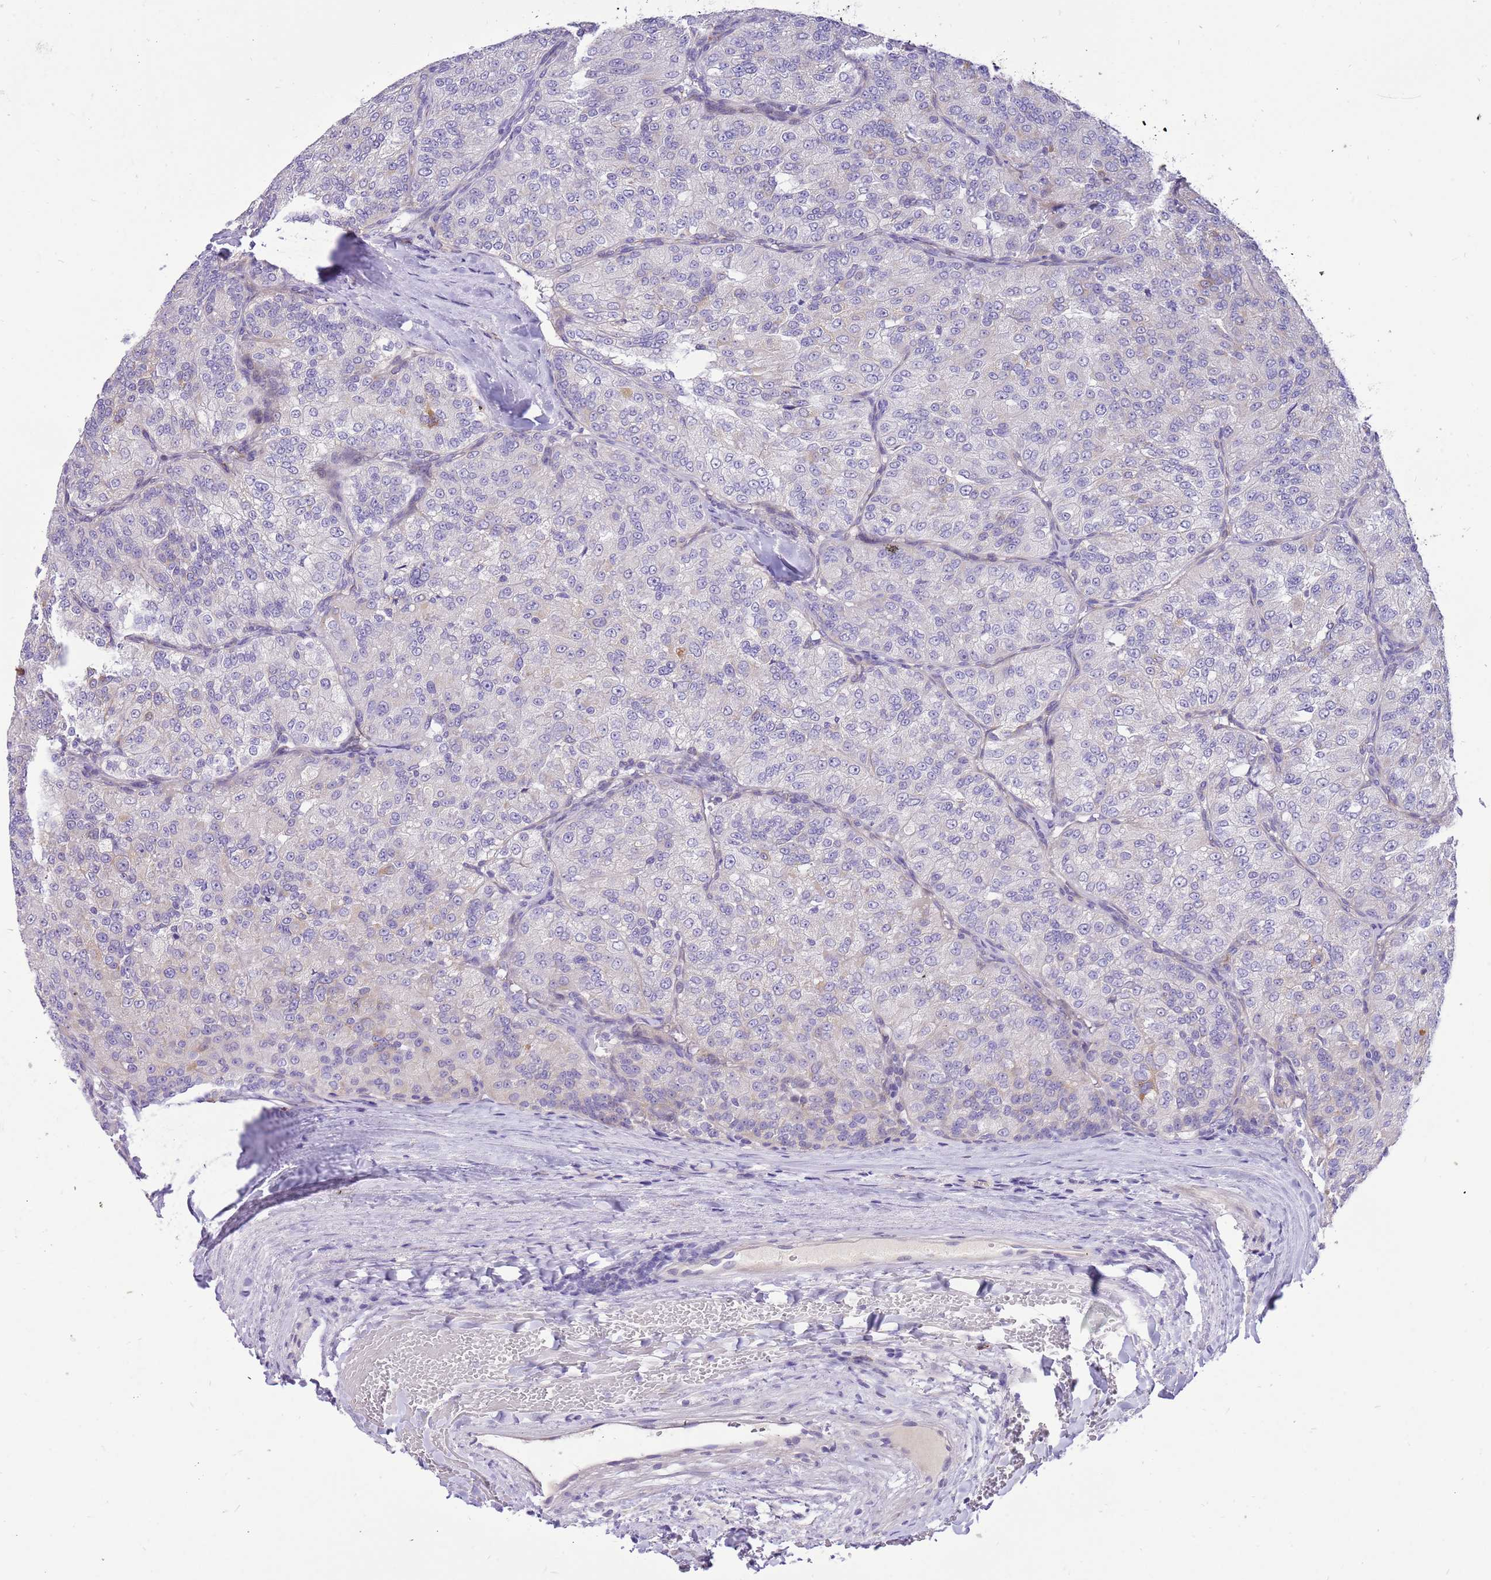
{"staining": {"intensity": "negative", "quantity": "none", "location": "none"}, "tissue": "renal cancer", "cell_type": "Tumor cells", "image_type": "cancer", "snomed": [{"axis": "morphology", "description": "Adenocarcinoma, NOS"}, {"axis": "topography", "description": "Kidney"}], "caption": "Immunohistochemical staining of renal cancer reveals no significant staining in tumor cells.", "gene": "COX17", "patient": {"sex": "female", "age": 63}}